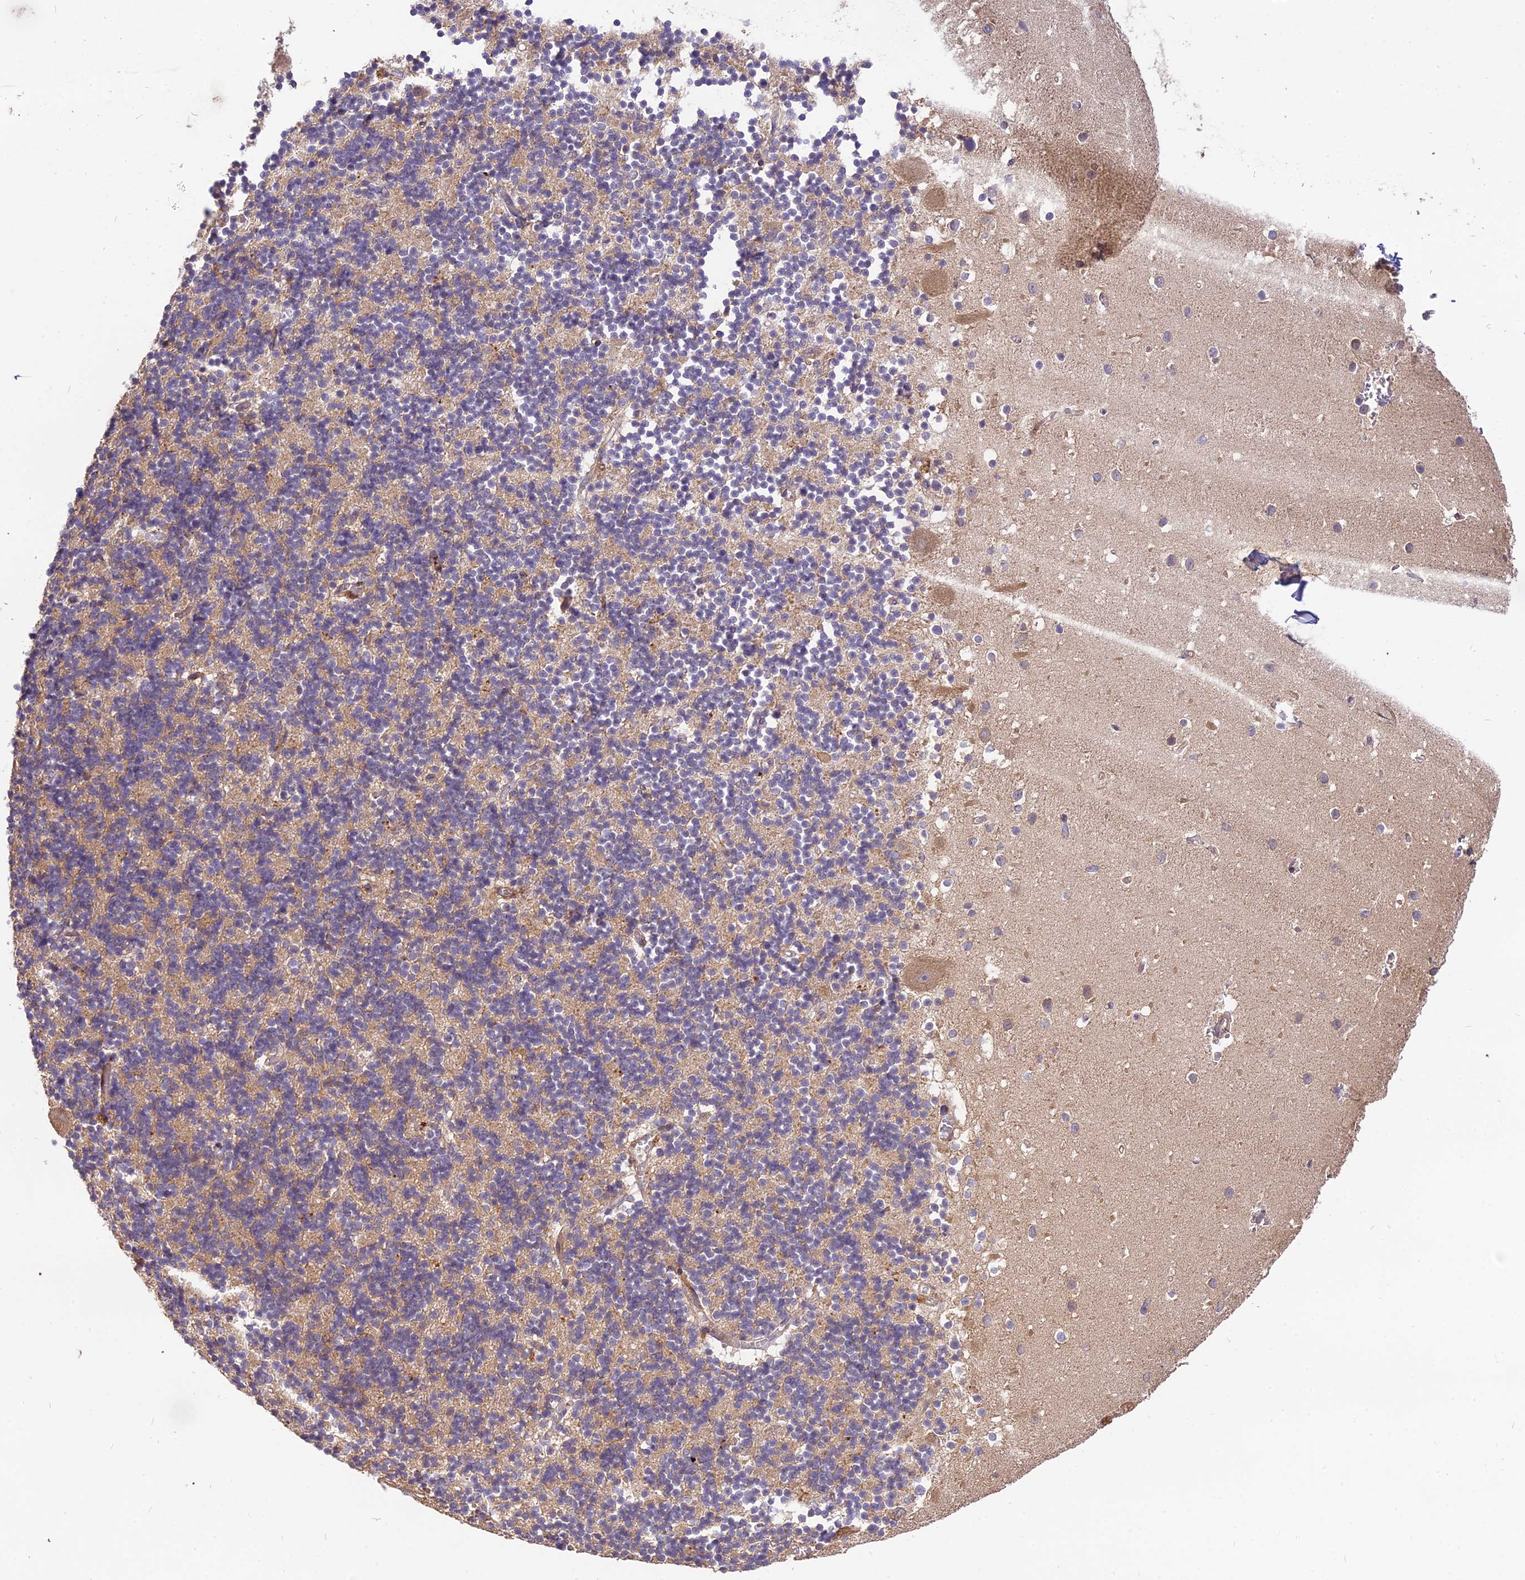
{"staining": {"intensity": "moderate", "quantity": "<25%", "location": "cytoplasmic/membranous"}, "tissue": "cerebellum", "cell_type": "Cells in granular layer", "image_type": "normal", "snomed": [{"axis": "morphology", "description": "Normal tissue, NOS"}, {"axis": "topography", "description": "Cerebellum"}], "caption": "This micrograph reveals immunohistochemistry (IHC) staining of unremarkable human cerebellum, with low moderate cytoplasmic/membranous staining in approximately <25% of cells in granular layer.", "gene": "ROCK1", "patient": {"sex": "male", "age": 54}}